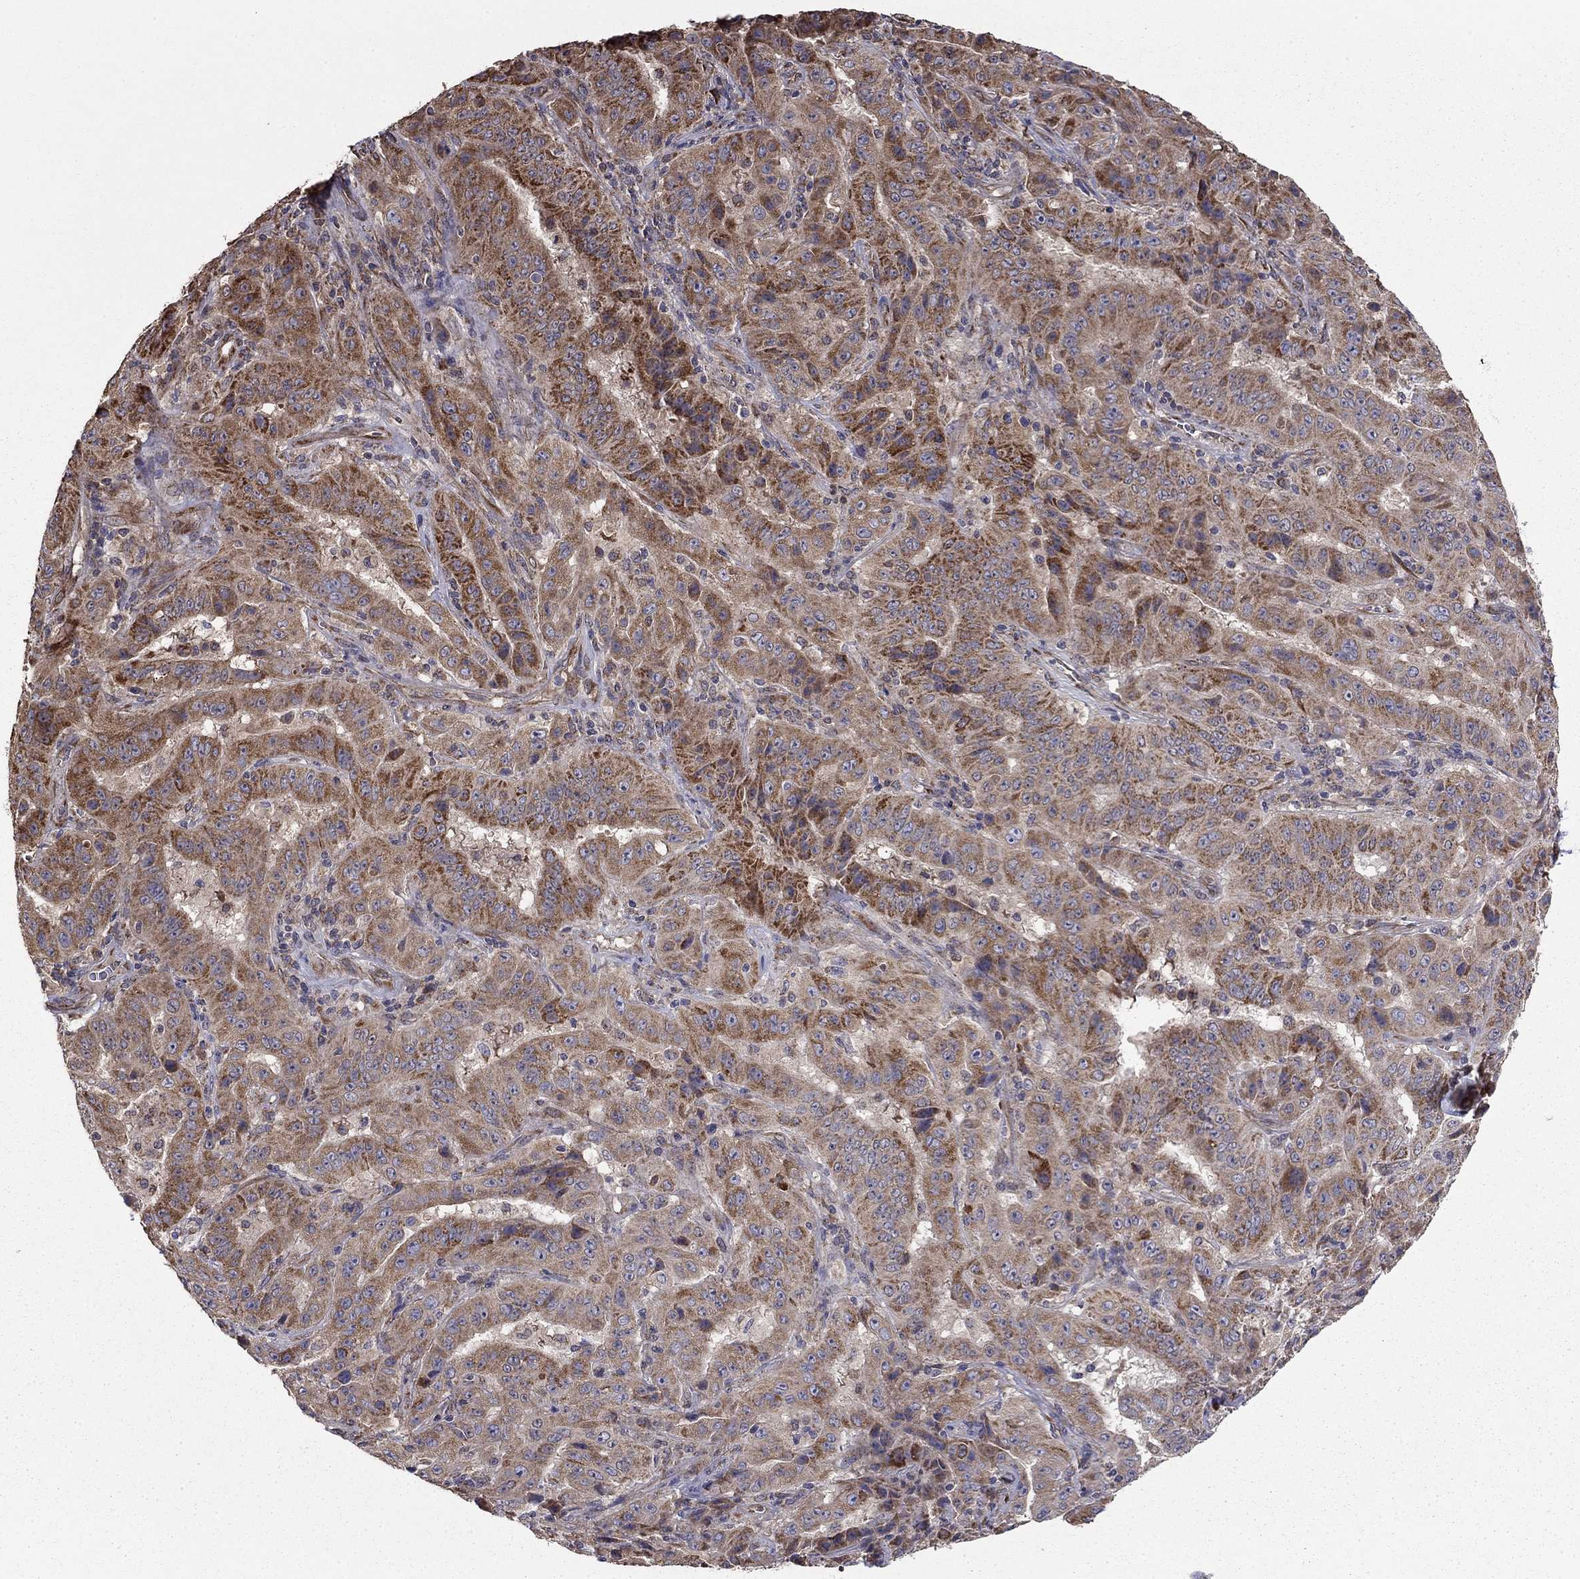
{"staining": {"intensity": "strong", "quantity": ">75%", "location": "cytoplasmic/membranous"}, "tissue": "pancreatic cancer", "cell_type": "Tumor cells", "image_type": "cancer", "snomed": [{"axis": "morphology", "description": "Adenocarcinoma, NOS"}, {"axis": "topography", "description": "Pancreas"}], "caption": "A brown stain labels strong cytoplasmic/membranous expression of a protein in pancreatic cancer tumor cells.", "gene": "NKIRAS1", "patient": {"sex": "male", "age": 63}}